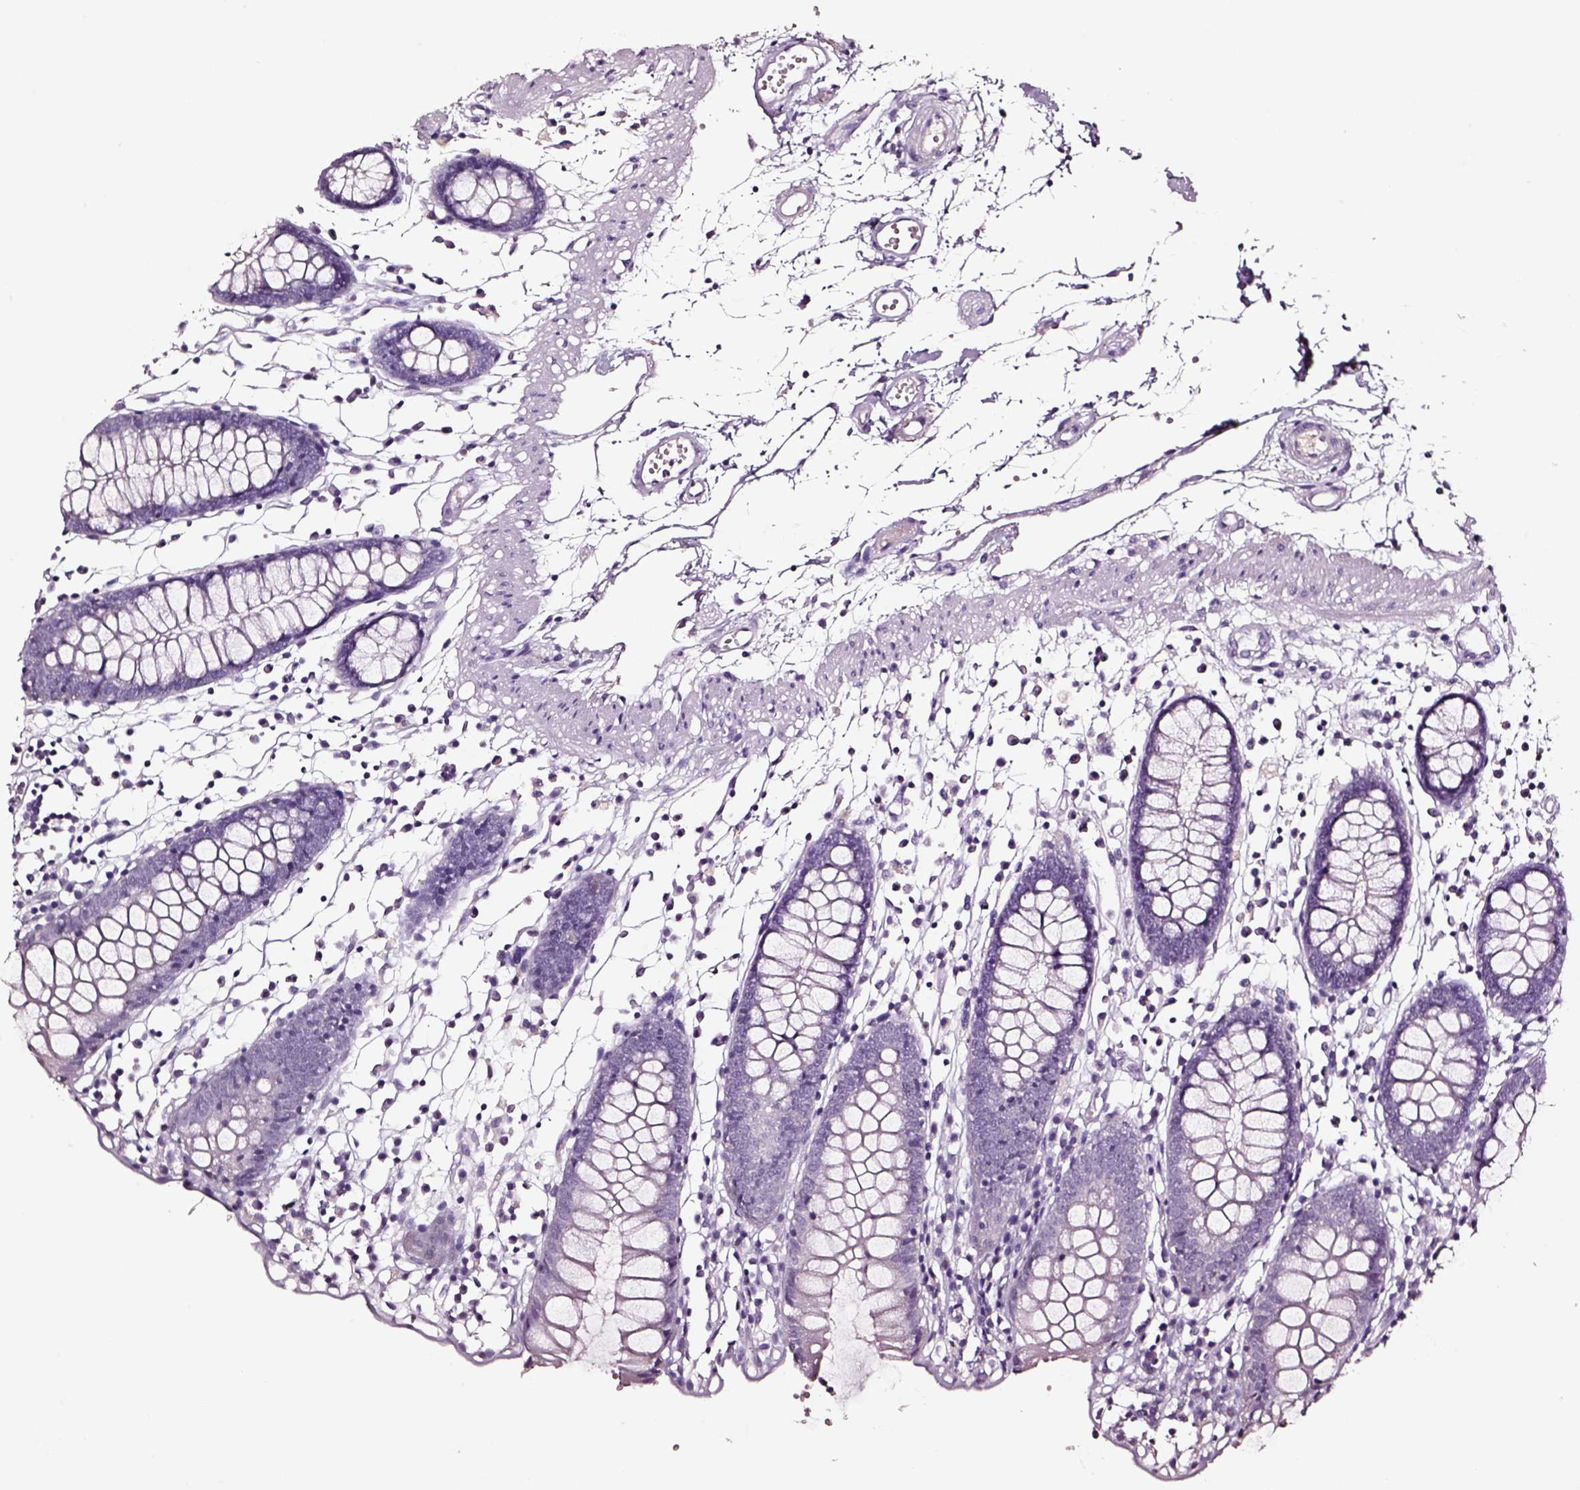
{"staining": {"intensity": "negative", "quantity": "none", "location": "none"}, "tissue": "colon", "cell_type": "Endothelial cells", "image_type": "normal", "snomed": [{"axis": "morphology", "description": "Normal tissue, NOS"}, {"axis": "morphology", "description": "Adenocarcinoma, NOS"}, {"axis": "topography", "description": "Colon"}], "caption": "High power microscopy photomicrograph of an IHC image of benign colon, revealing no significant expression in endothelial cells.", "gene": "SMIM17", "patient": {"sex": "male", "age": 83}}